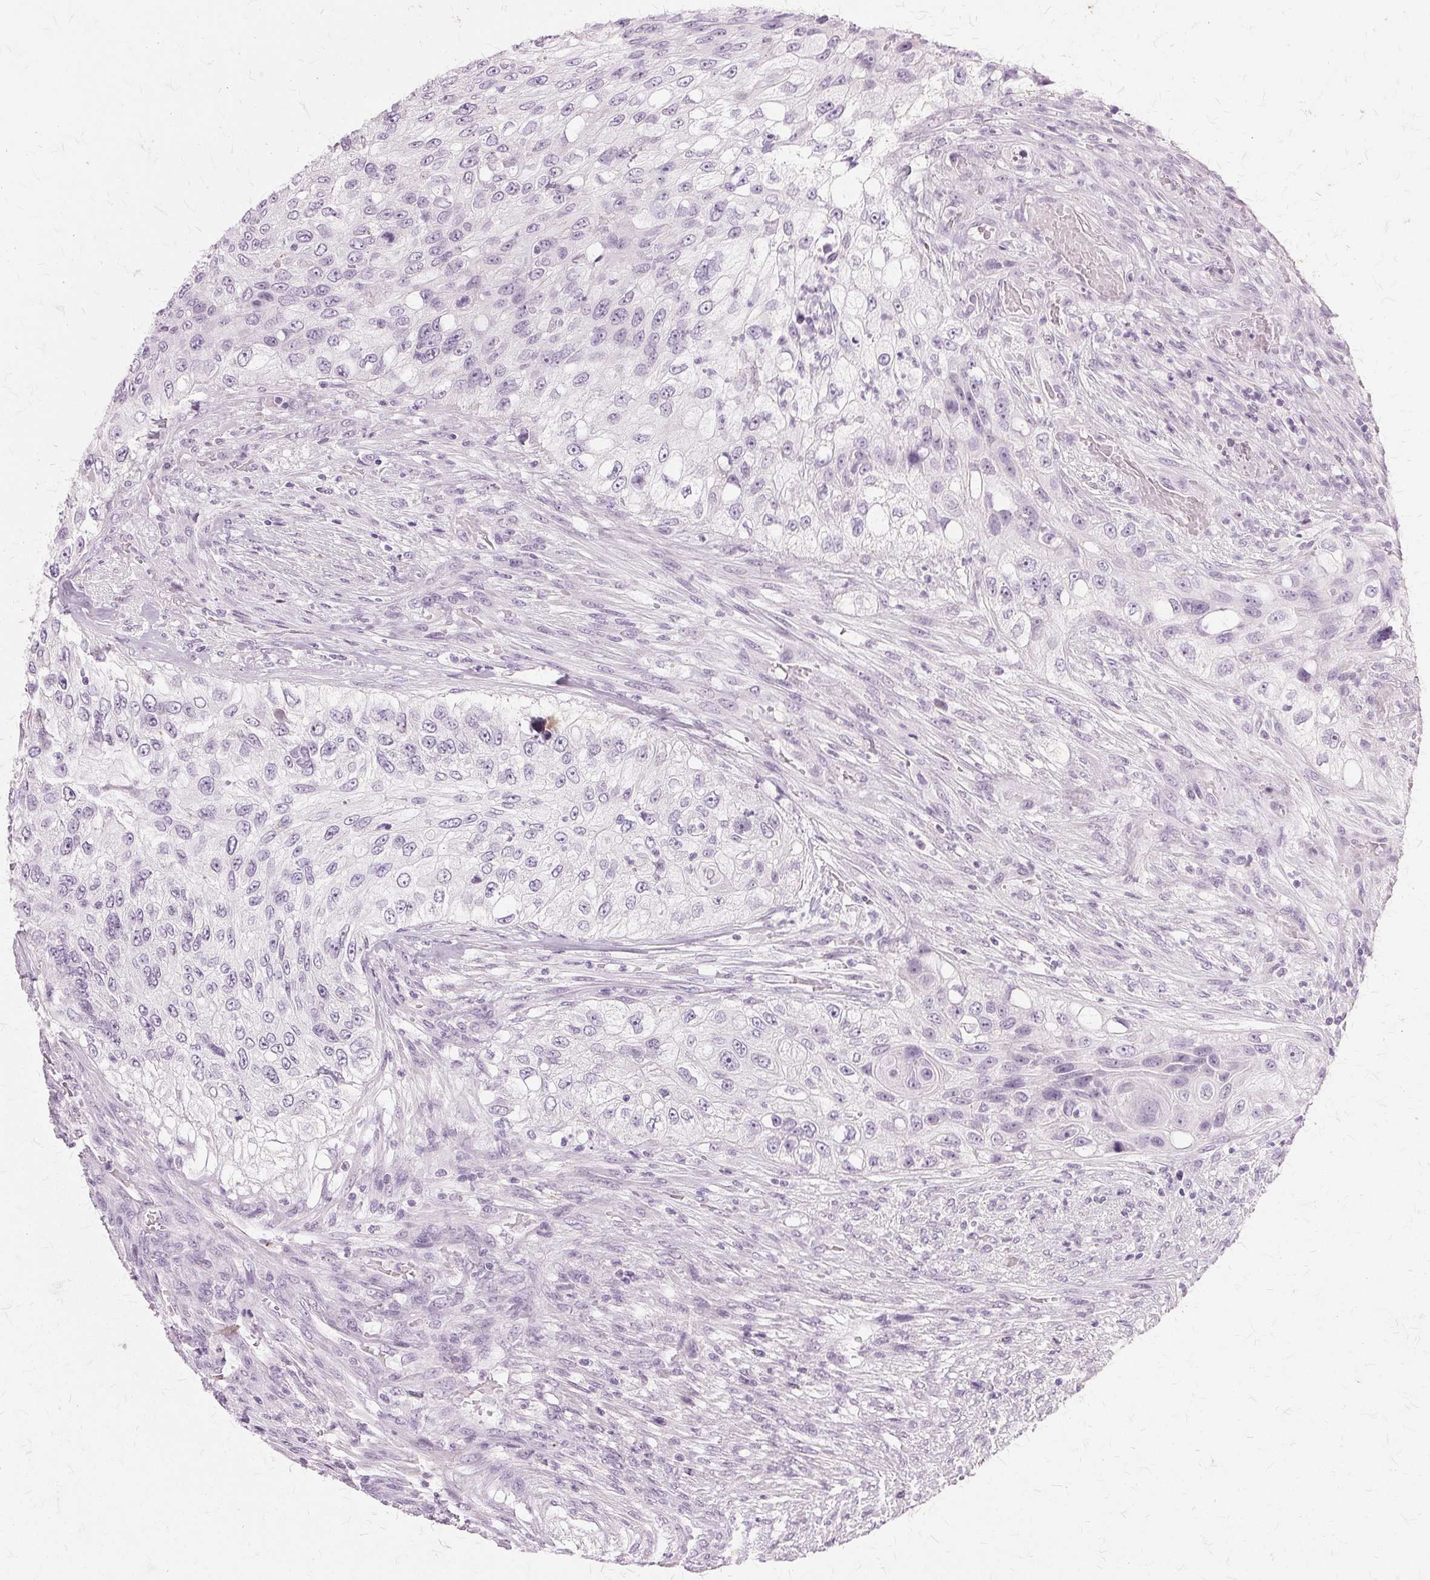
{"staining": {"intensity": "negative", "quantity": "none", "location": "none"}, "tissue": "urothelial cancer", "cell_type": "Tumor cells", "image_type": "cancer", "snomed": [{"axis": "morphology", "description": "Urothelial carcinoma, High grade"}, {"axis": "topography", "description": "Urinary bladder"}], "caption": "This is an immunohistochemistry histopathology image of human high-grade urothelial carcinoma. There is no staining in tumor cells.", "gene": "SLC45A3", "patient": {"sex": "female", "age": 60}}